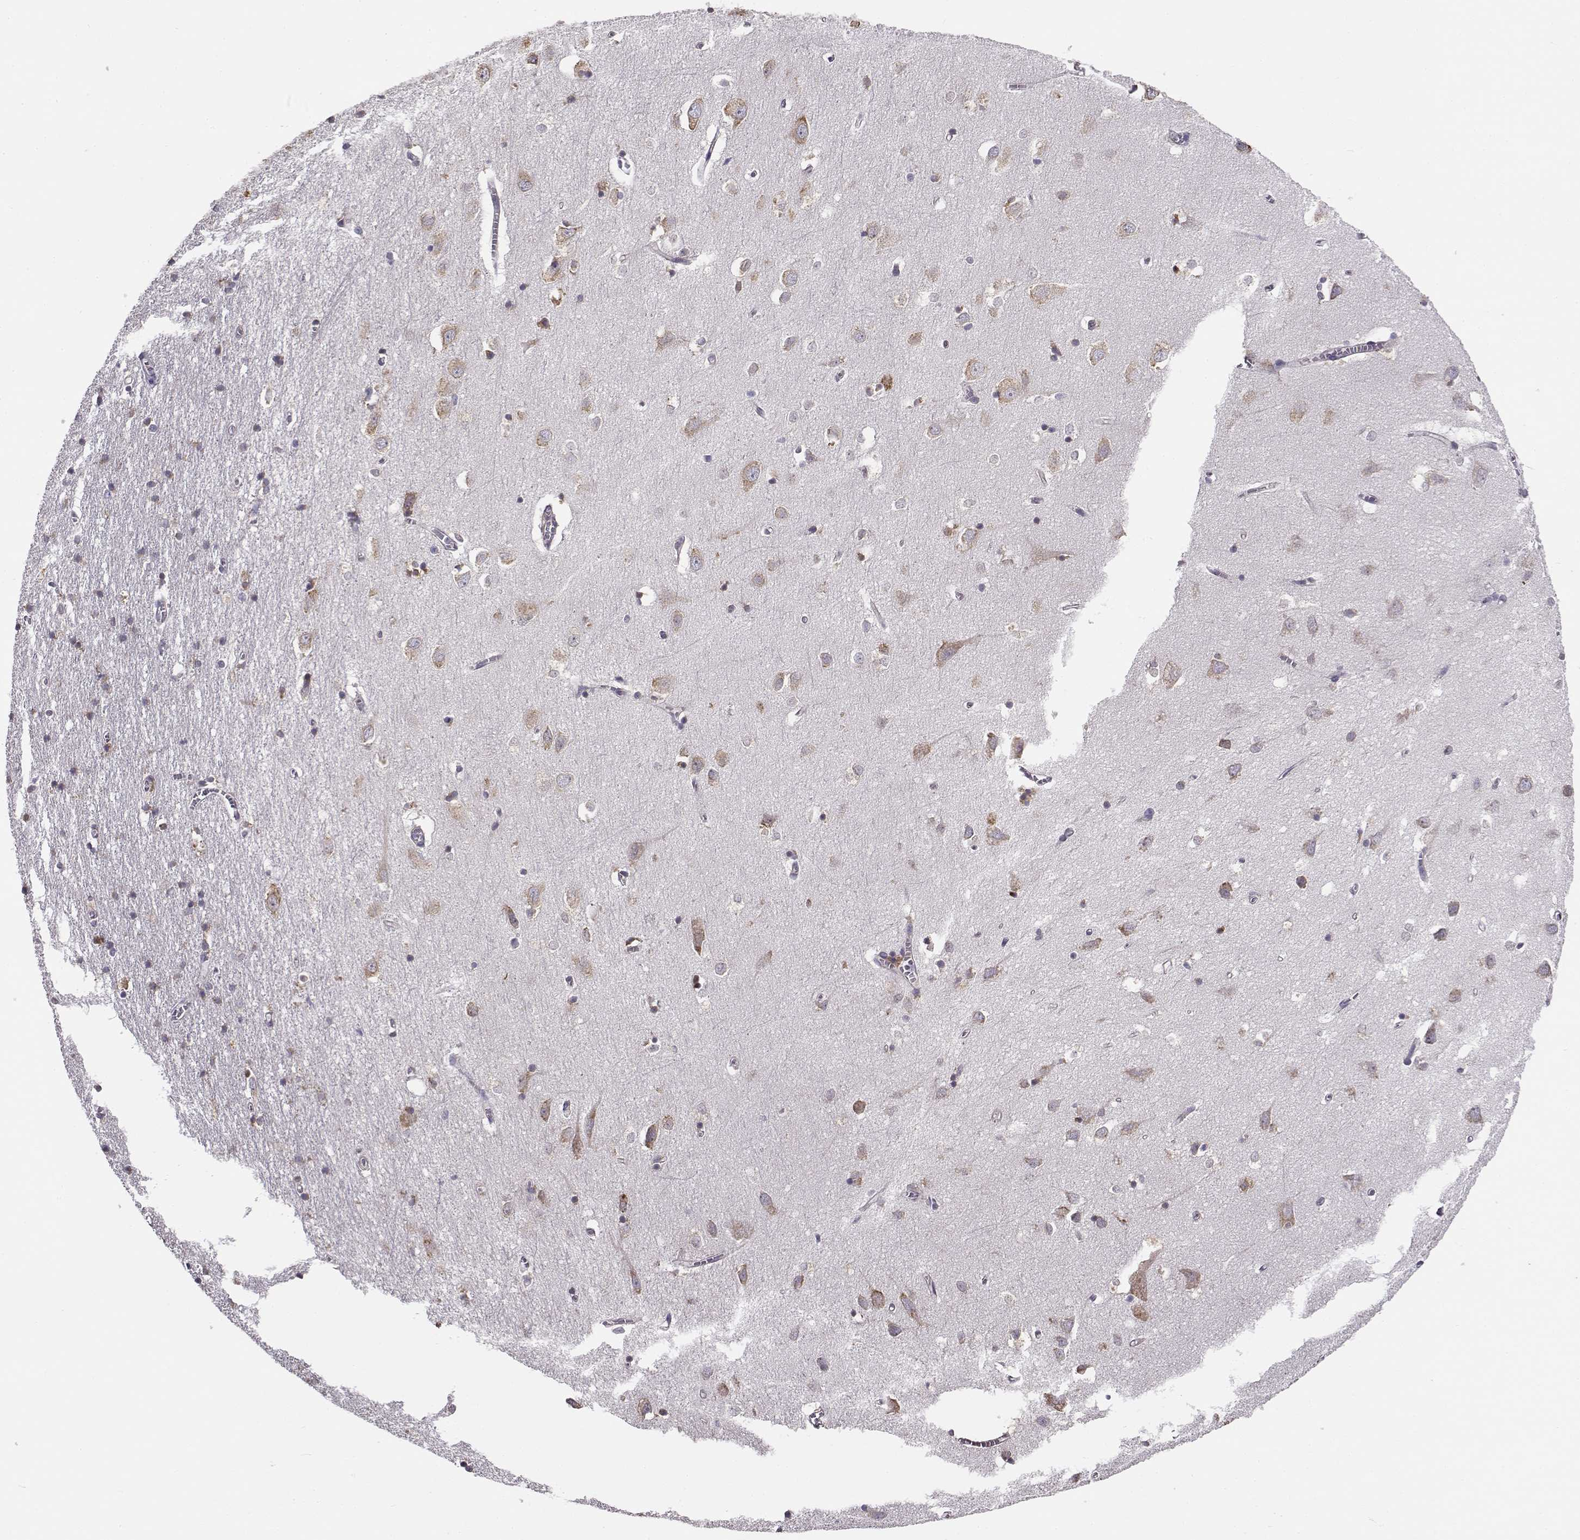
{"staining": {"intensity": "negative", "quantity": "none", "location": "none"}, "tissue": "cerebral cortex", "cell_type": "Endothelial cells", "image_type": "normal", "snomed": [{"axis": "morphology", "description": "Normal tissue, NOS"}, {"axis": "topography", "description": "Cerebral cortex"}], "caption": "An image of human cerebral cortex is negative for staining in endothelial cells. (DAB (3,3'-diaminobenzidine) IHC with hematoxylin counter stain).", "gene": "BEND6", "patient": {"sex": "male", "age": 70}}